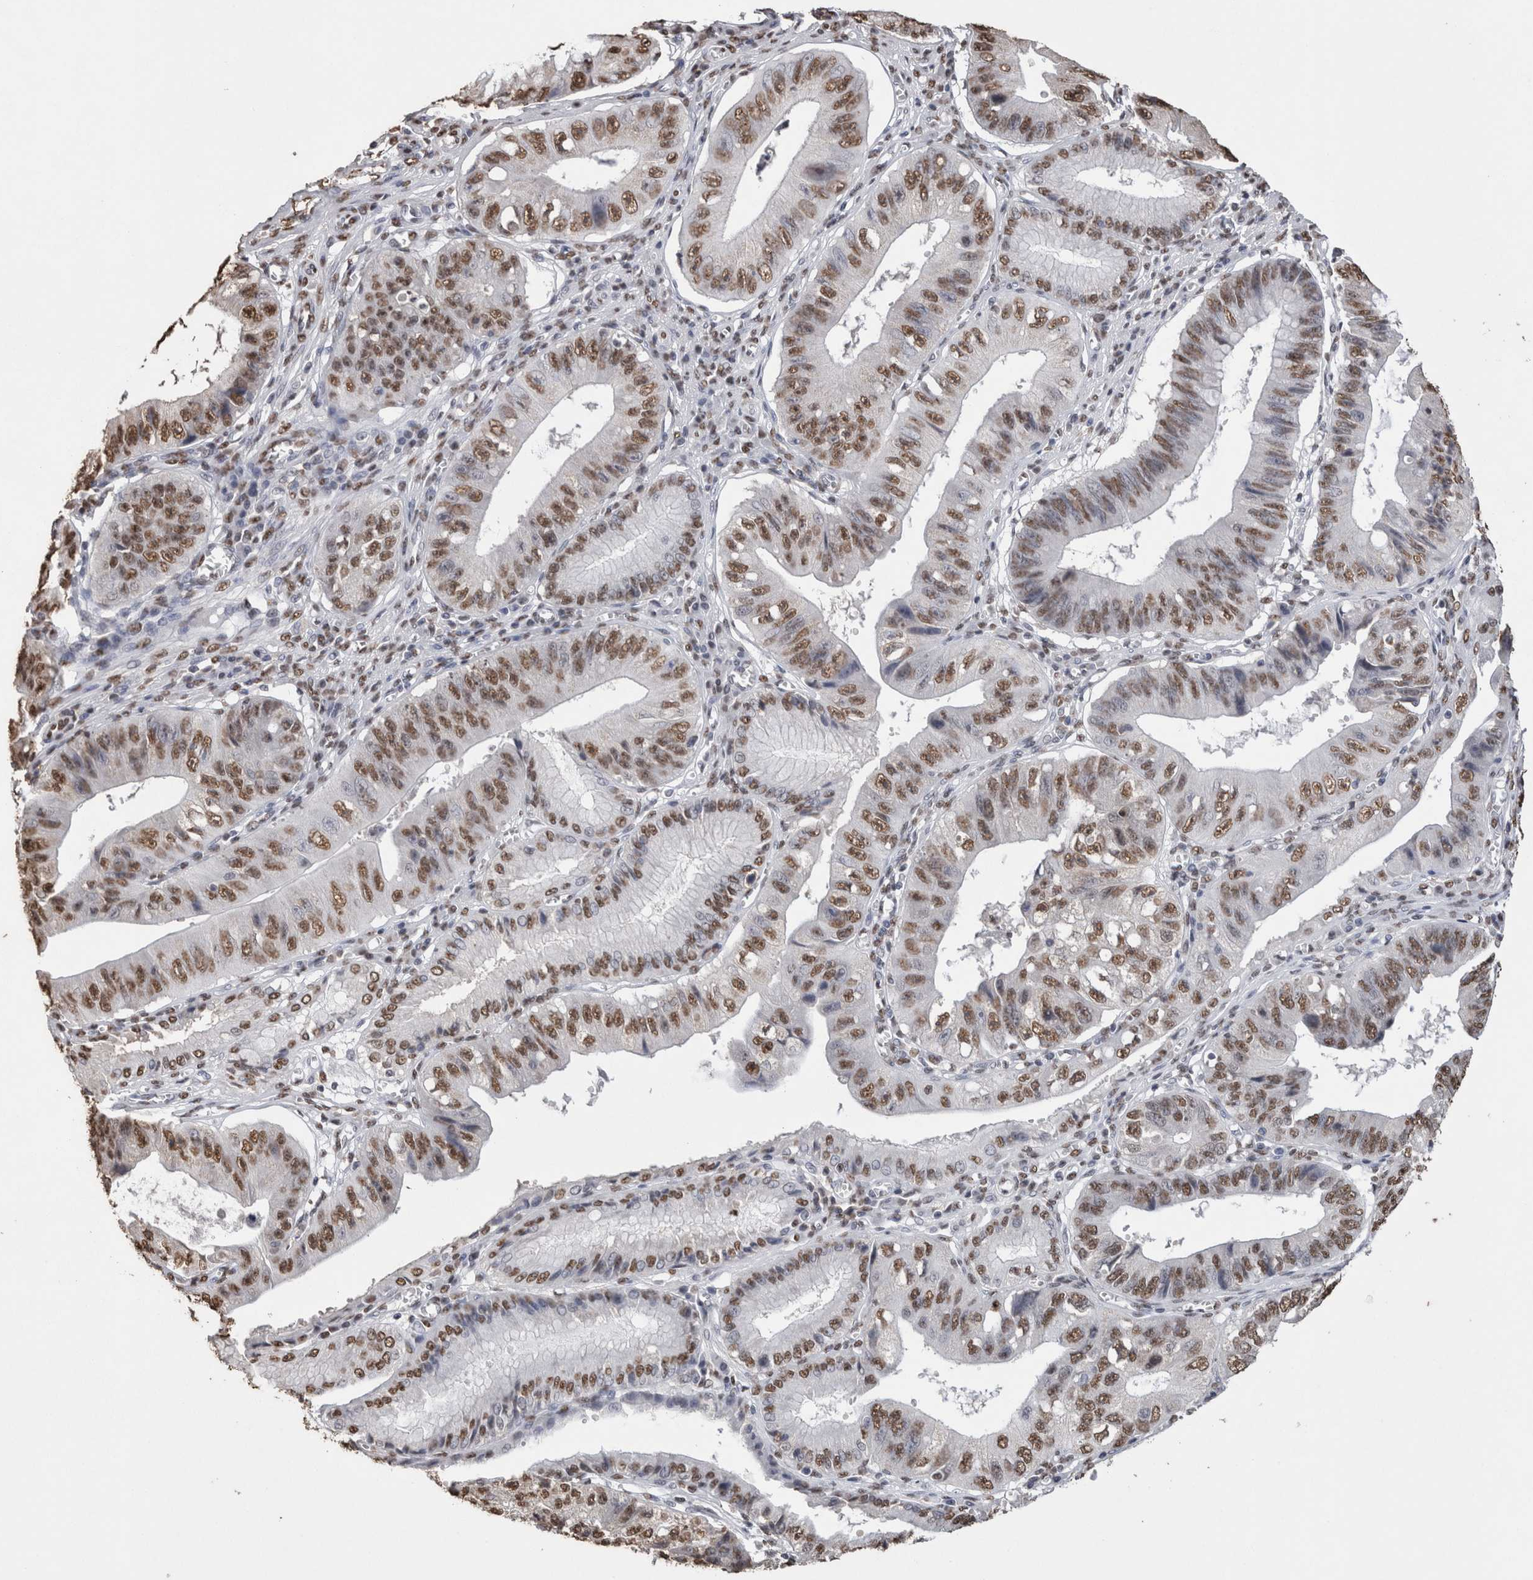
{"staining": {"intensity": "moderate", "quantity": ">75%", "location": "nuclear"}, "tissue": "stomach cancer", "cell_type": "Tumor cells", "image_type": "cancer", "snomed": [{"axis": "morphology", "description": "Adenocarcinoma, NOS"}, {"axis": "topography", "description": "Stomach"}], "caption": "The photomicrograph displays a brown stain indicating the presence of a protein in the nuclear of tumor cells in stomach cancer (adenocarcinoma). Nuclei are stained in blue.", "gene": "NTHL1", "patient": {"sex": "male", "age": 59}}